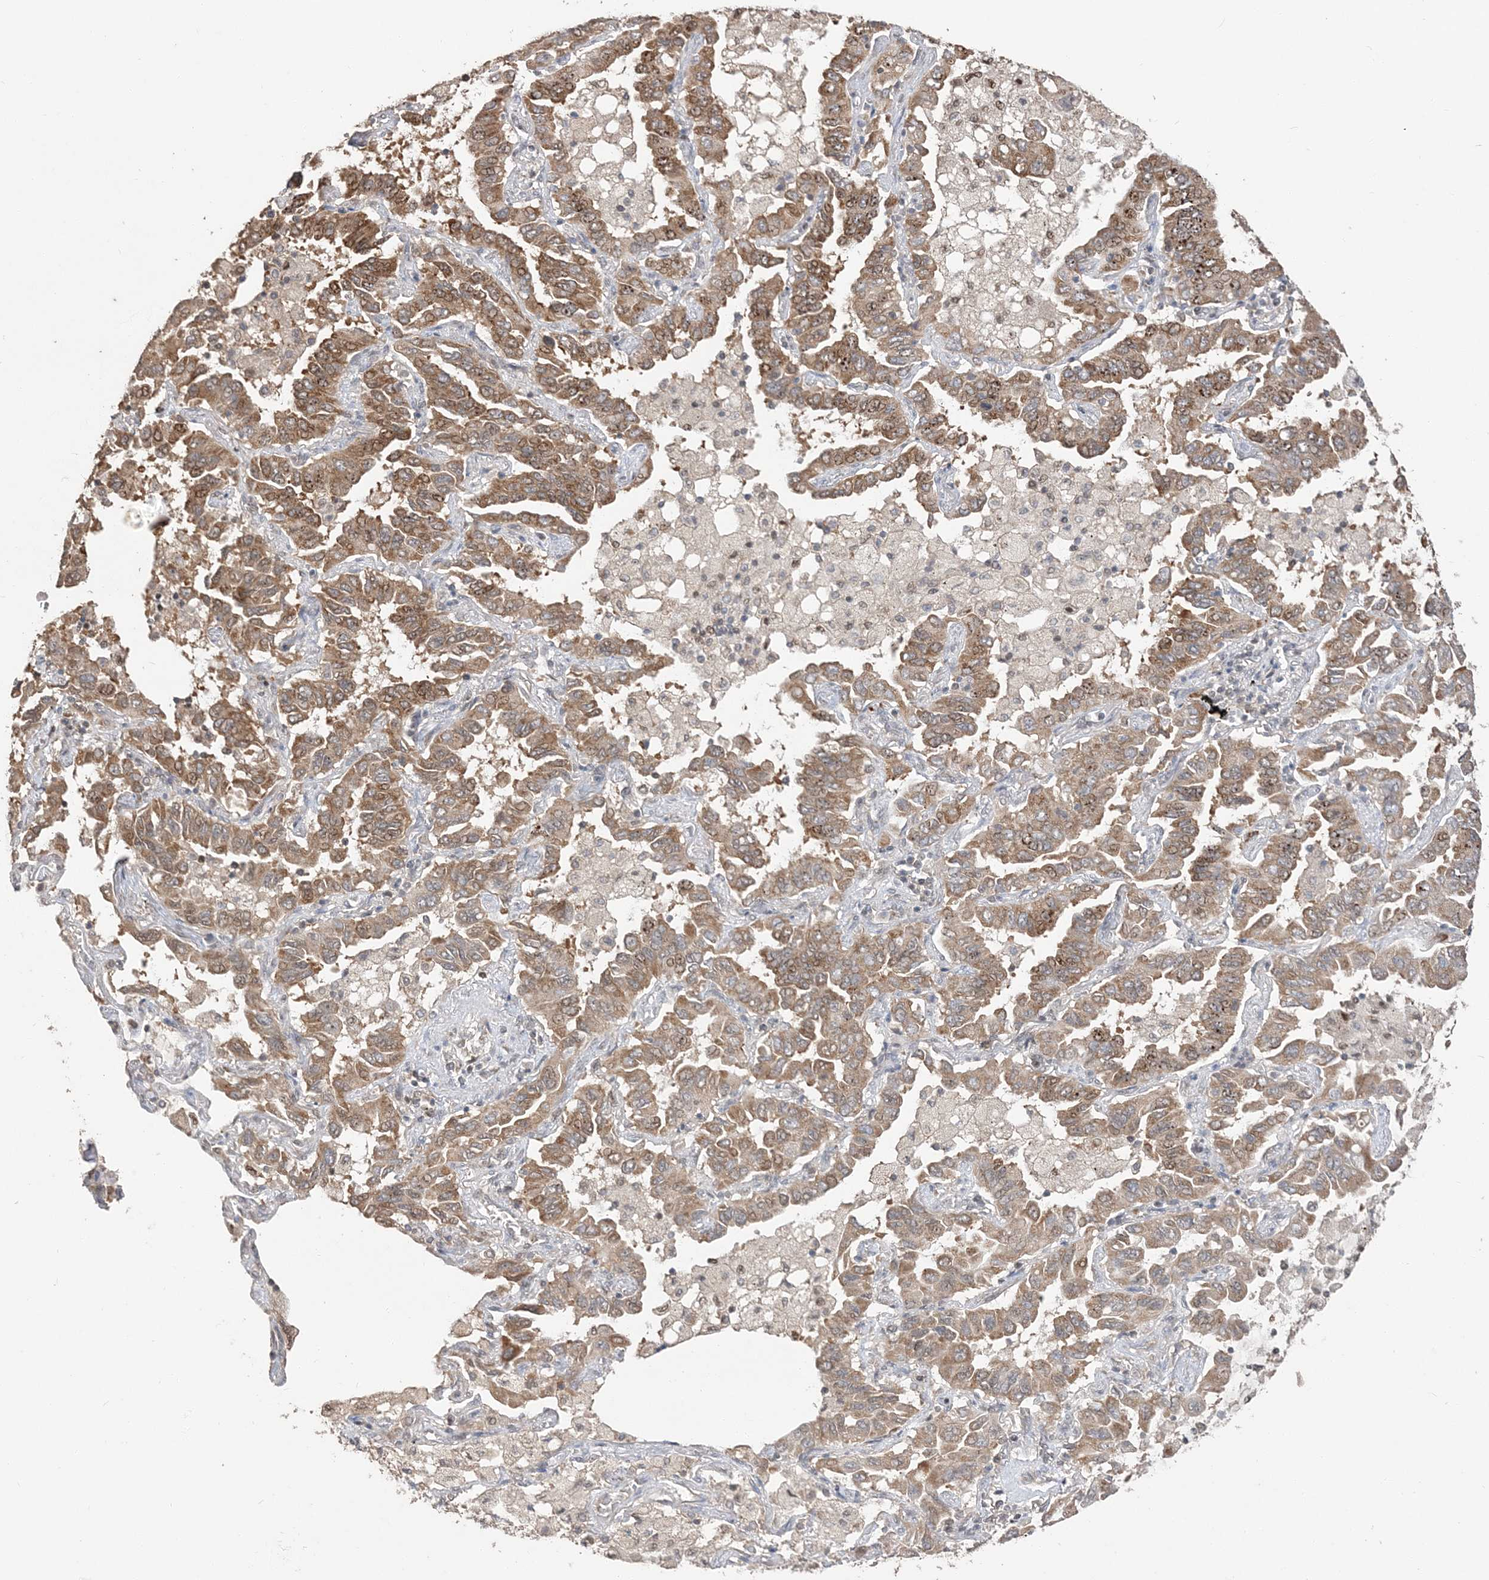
{"staining": {"intensity": "moderate", "quantity": ">75%", "location": "cytoplasmic/membranous"}, "tissue": "lung cancer", "cell_type": "Tumor cells", "image_type": "cancer", "snomed": [{"axis": "morphology", "description": "Adenocarcinoma, NOS"}, {"axis": "topography", "description": "Lung"}], "caption": "Approximately >75% of tumor cells in adenocarcinoma (lung) exhibit moderate cytoplasmic/membranous protein positivity as visualized by brown immunohistochemical staining.", "gene": "RER1", "patient": {"sex": "male", "age": 64}}